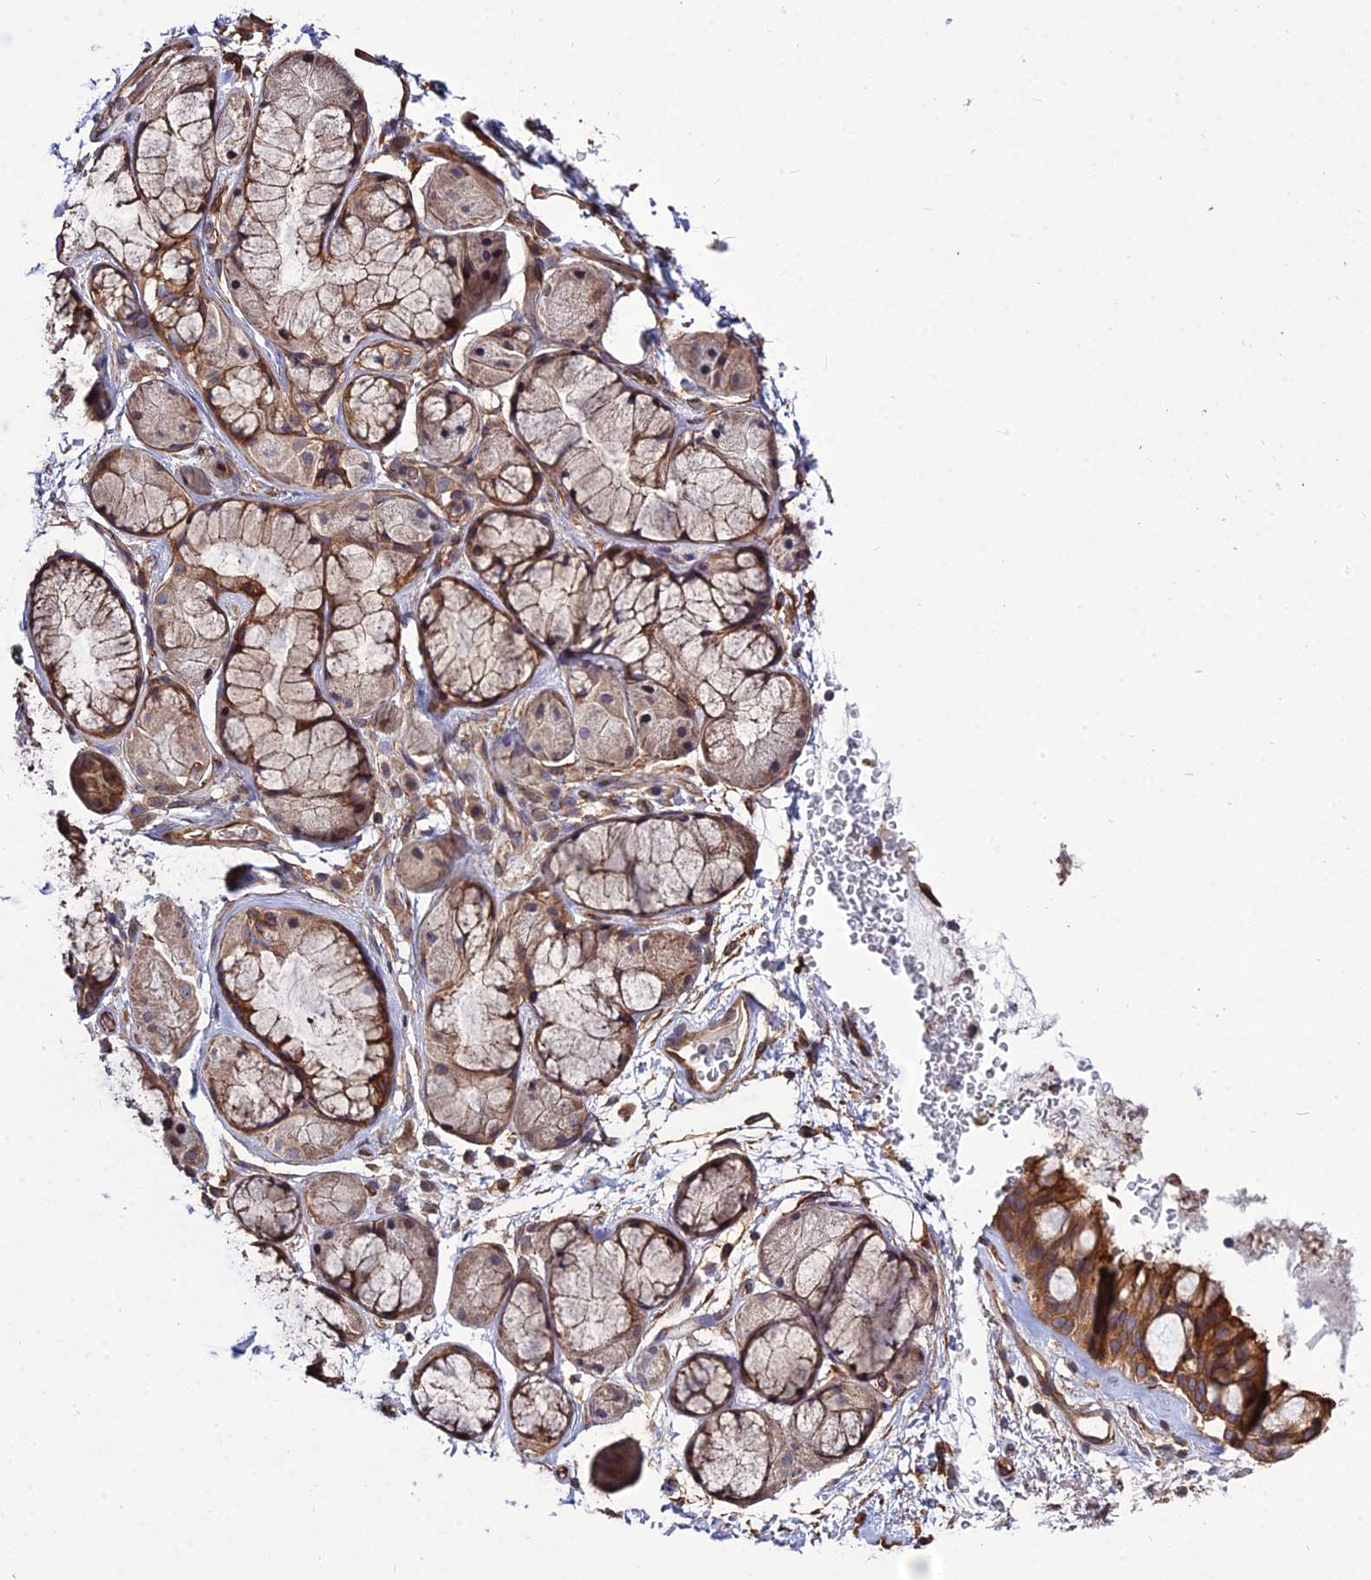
{"staining": {"intensity": "moderate", "quantity": ">75%", "location": "cytoplasmic/membranous"}, "tissue": "bronchus", "cell_type": "Respiratory epithelial cells", "image_type": "normal", "snomed": [{"axis": "morphology", "description": "Normal tissue, NOS"}, {"axis": "morphology", "description": "Squamous cell carcinoma, NOS"}, {"axis": "topography", "description": "Lymph node"}, {"axis": "topography", "description": "Bronchus"}, {"axis": "topography", "description": "Lung"}], "caption": "Immunohistochemistry (IHC) of benign human bronchus reveals medium levels of moderate cytoplasmic/membranous positivity in about >75% of respiratory epithelial cells. The protein of interest is shown in brown color, while the nuclei are stained blue.", "gene": "CRTAP", "patient": {"sex": "male", "age": 66}}